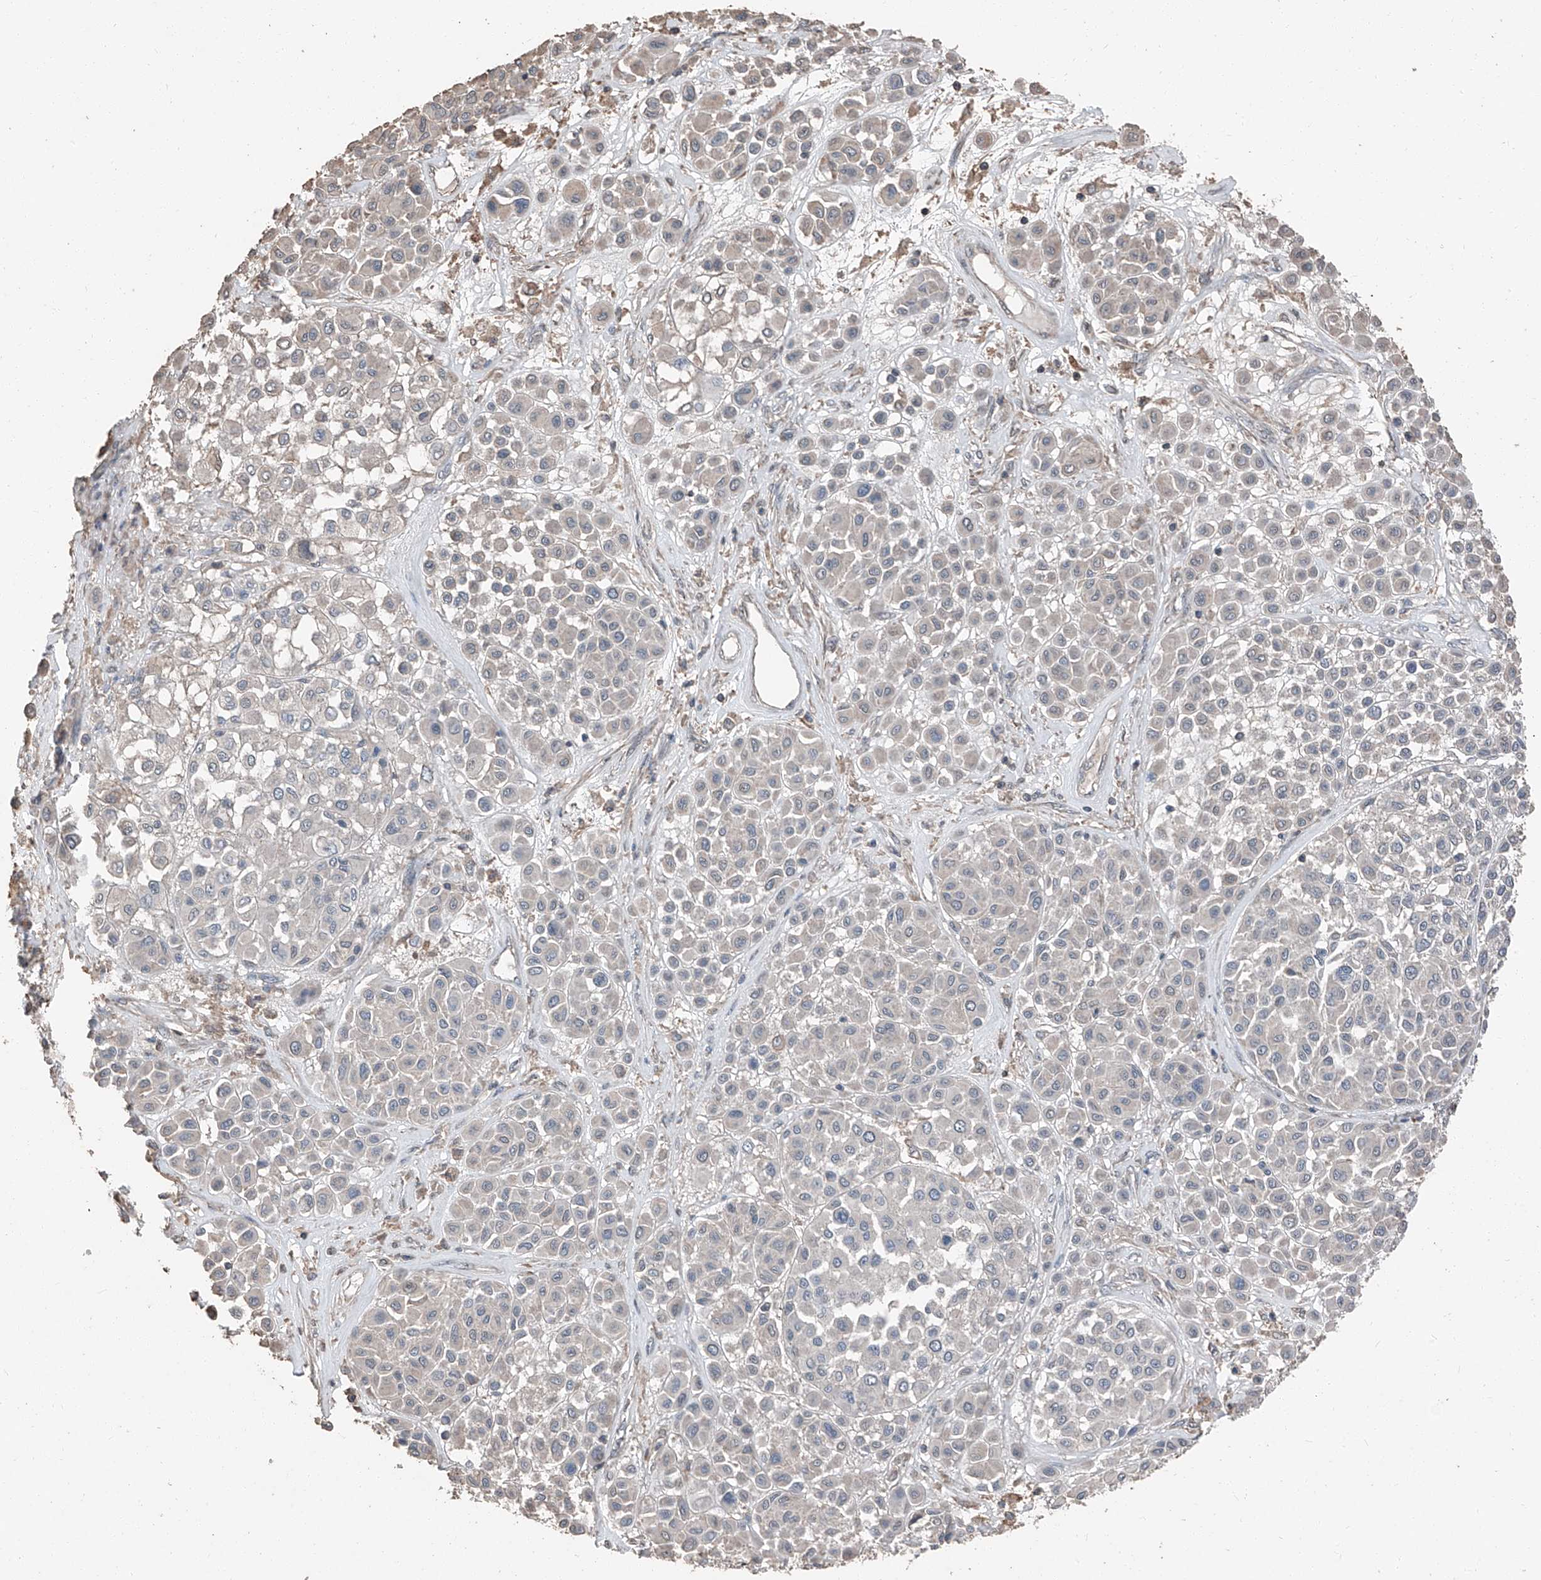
{"staining": {"intensity": "negative", "quantity": "none", "location": "none"}, "tissue": "melanoma", "cell_type": "Tumor cells", "image_type": "cancer", "snomed": [{"axis": "morphology", "description": "Malignant melanoma, Metastatic site"}, {"axis": "topography", "description": "Soft tissue"}], "caption": "Tumor cells show no significant staining in melanoma. (Brightfield microscopy of DAB (3,3'-diaminobenzidine) immunohistochemistry (IHC) at high magnification).", "gene": "MAMLD1", "patient": {"sex": "male", "age": 41}}